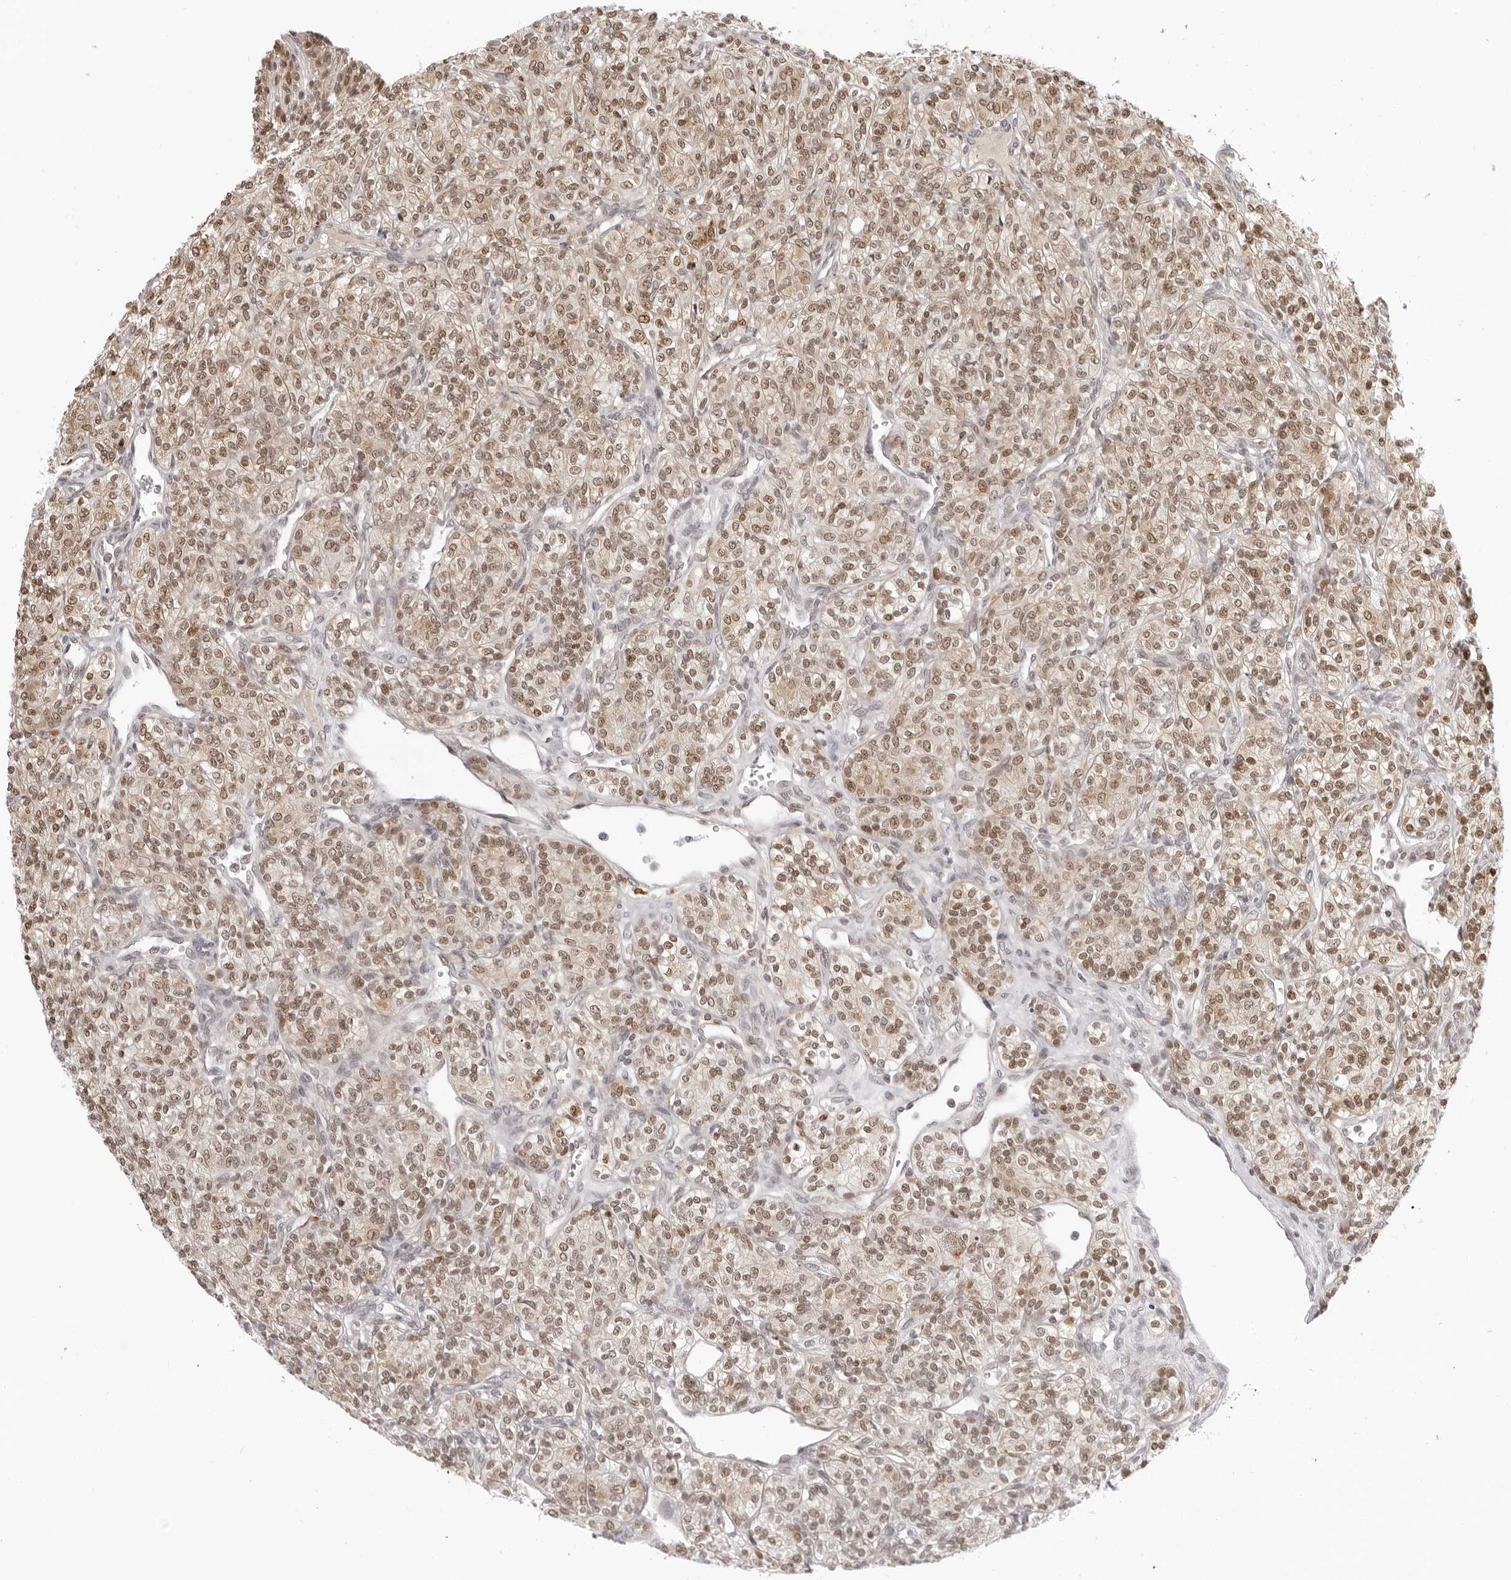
{"staining": {"intensity": "moderate", "quantity": ">75%", "location": "nuclear"}, "tissue": "renal cancer", "cell_type": "Tumor cells", "image_type": "cancer", "snomed": [{"axis": "morphology", "description": "Adenocarcinoma, NOS"}, {"axis": "topography", "description": "Kidney"}], "caption": "Immunohistochemistry micrograph of human renal cancer (adenocarcinoma) stained for a protein (brown), which reveals medium levels of moderate nuclear positivity in about >75% of tumor cells.", "gene": "MSH6", "patient": {"sex": "male", "age": 77}}